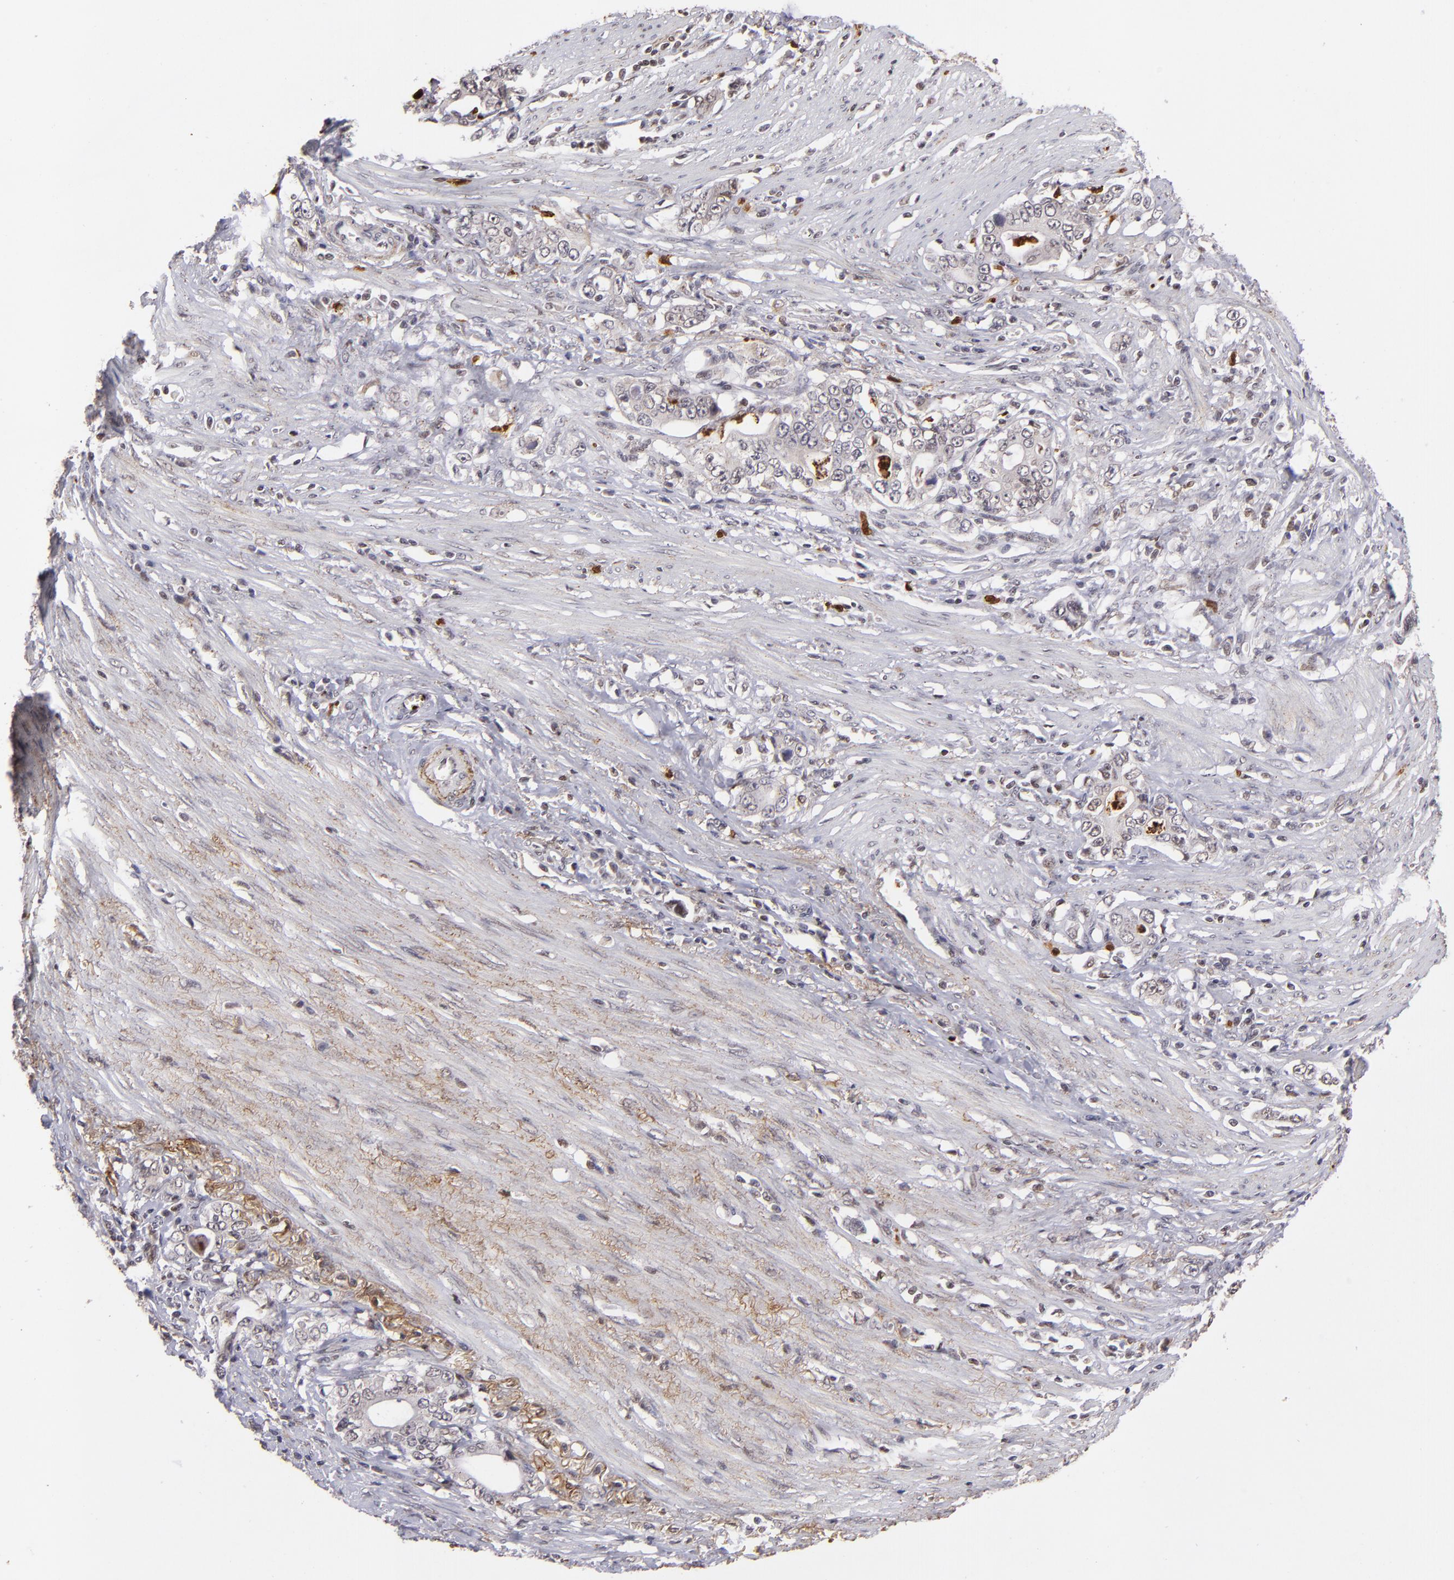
{"staining": {"intensity": "weak", "quantity": "<25%", "location": "nuclear"}, "tissue": "stomach cancer", "cell_type": "Tumor cells", "image_type": "cancer", "snomed": [{"axis": "morphology", "description": "Adenocarcinoma, NOS"}, {"axis": "topography", "description": "Stomach, lower"}], "caption": "High power microscopy histopathology image of an immunohistochemistry histopathology image of stomach cancer, revealing no significant expression in tumor cells.", "gene": "RXRG", "patient": {"sex": "female", "age": 72}}